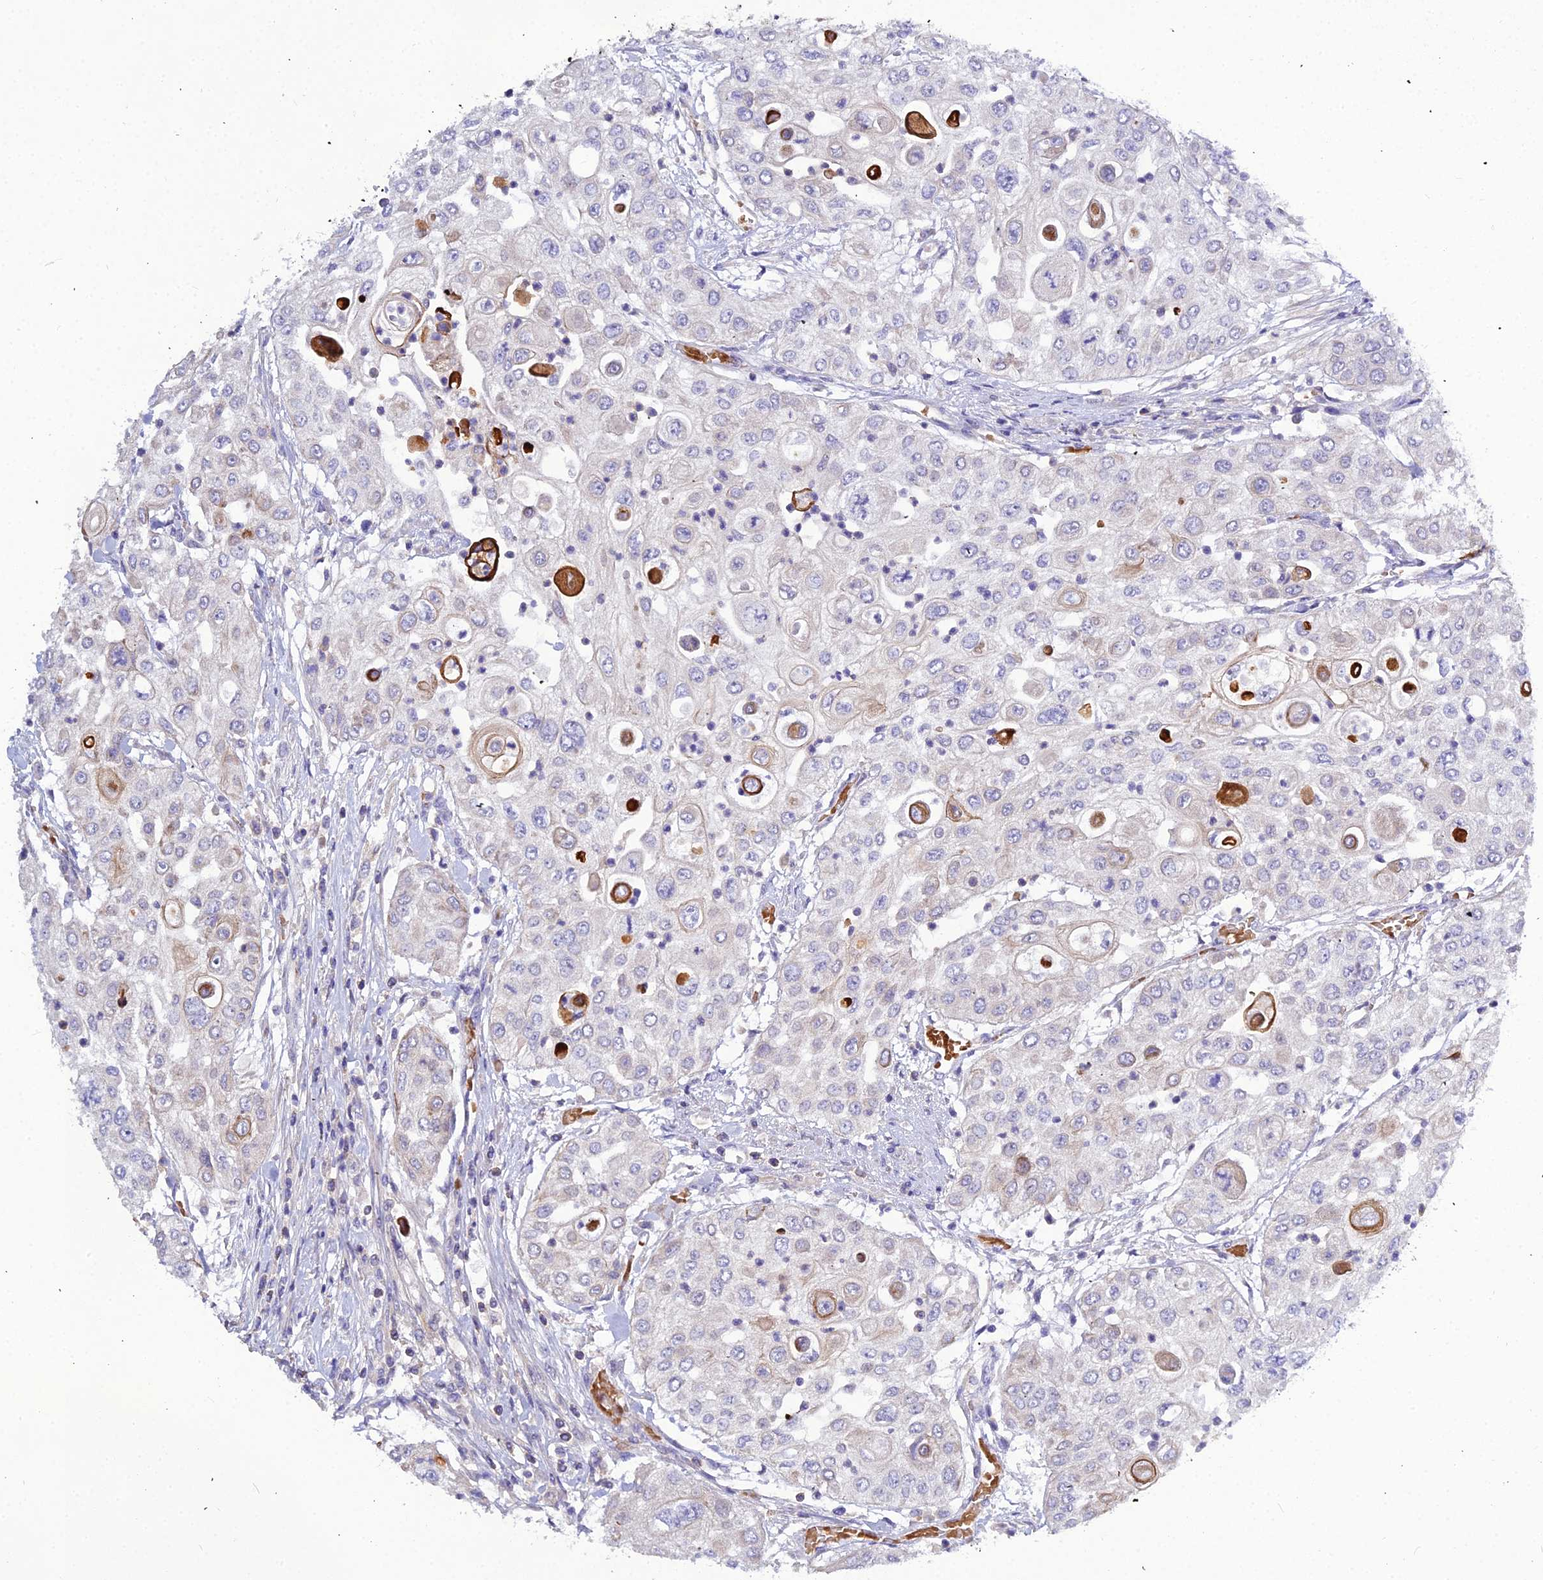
{"staining": {"intensity": "strong", "quantity": "<25%", "location": "cytoplasmic/membranous"}, "tissue": "urothelial cancer", "cell_type": "Tumor cells", "image_type": "cancer", "snomed": [{"axis": "morphology", "description": "Urothelial carcinoma, High grade"}, {"axis": "topography", "description": "Urinary bladder"}], "caption": "Human urothelial cancer stained with a brown dye demonstrates strong cytoplasmic/membranous positive staining in about <25% of tumor cells.", "gene": "DMRTA1", "patient": {"sex": "female", "age": 79}}